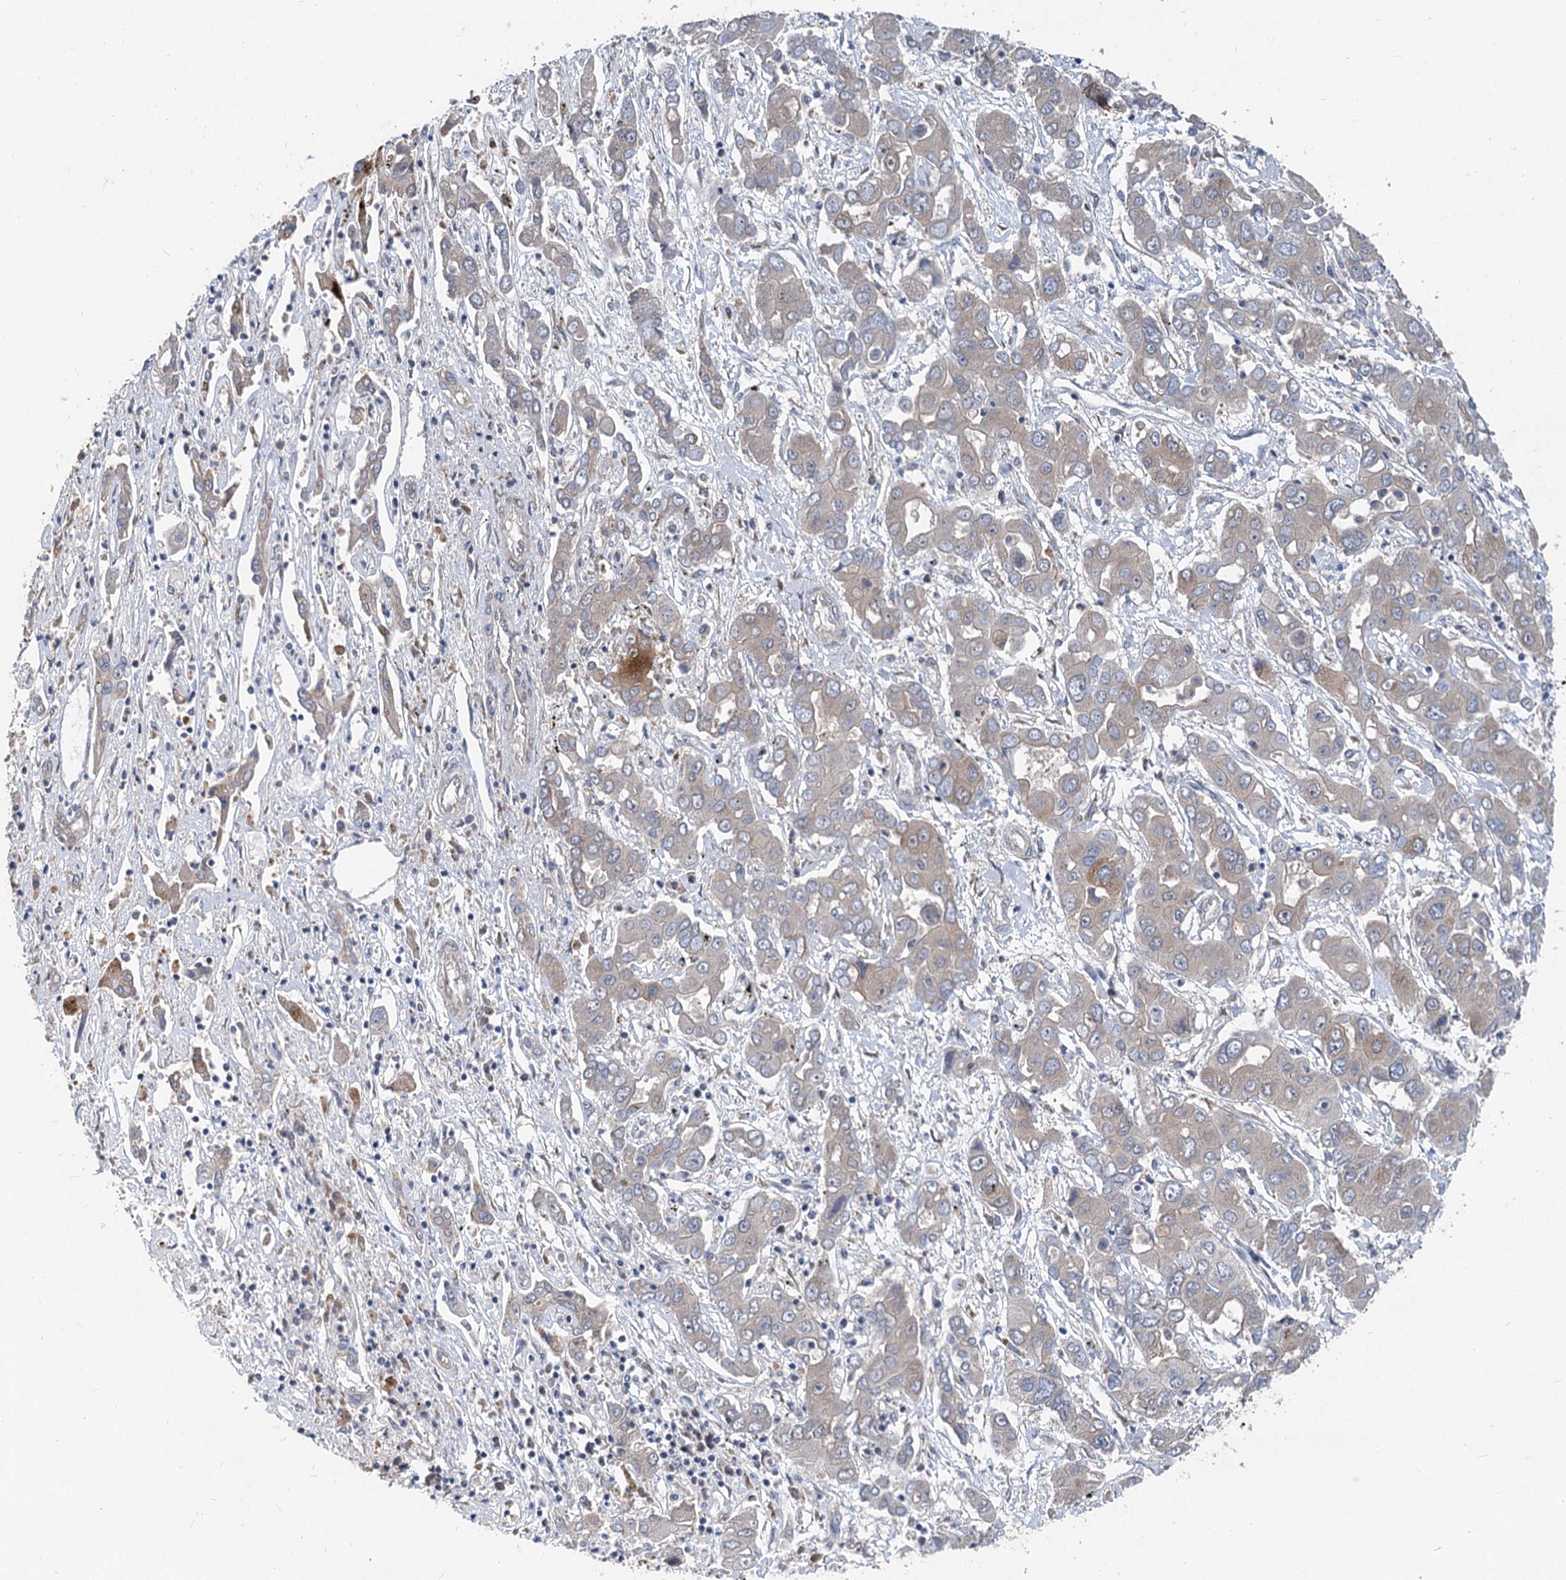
{"staining": {"intensity": "weak", "quantity": "<25%", "location": "cytoplasmic/membranous"}, "tissue": "liver cancer", "cell_type": "Tumor cells", "image_type": "cancer", "snomed": [{"axis": "morphology", "description": "Cholangiocarcinoma"}, {"axis": "topography", "description": "Liver"}], "caption": "DAB immunohistochemical staining of liver cancer (cholangiocarcinoma) shows no significant staining in tumor cells.", "gene": "EIF2B2", "patient": {"sex": "male", "age": 67}}